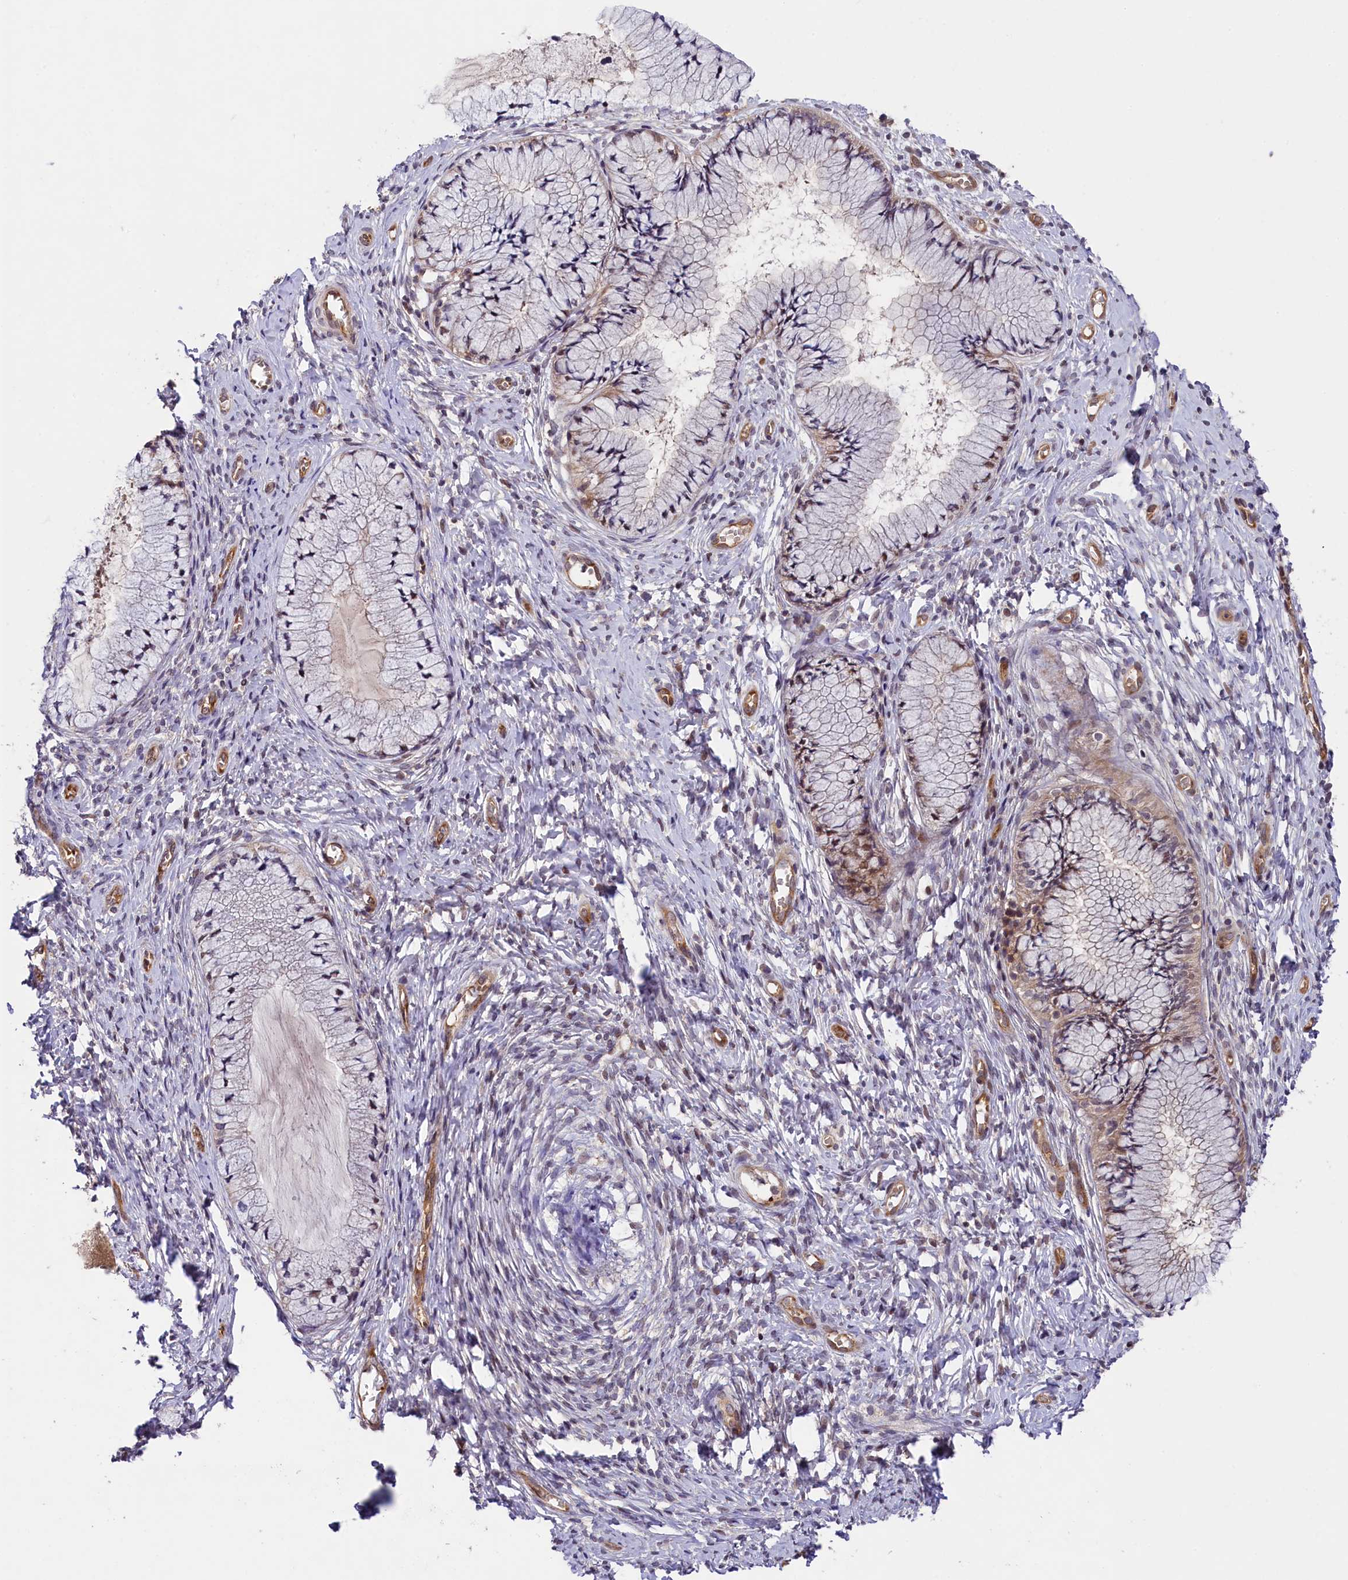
{"staining": {"intensity": "weak", "quantity": "<25%", "location": "cytoplasmic/membranous"}, "tissue": "cervix", "cell_type": "Glandular cells", "image_type": "normal", "snomed": [{"axis": "morphology", "description": "Normal tissue, NOS"}, {"axis": "topography", "description": "Cervix"}], "caption": "Immunohistochemistry (IHC) micrograph of unremarkable human cervix stained for a protein (brown), which displays no staining in glandular cells. (IHC, brightfield microscopy, high magnification).", "gene": "SNRK", "patient": {"sex": "female", "age": 42}}